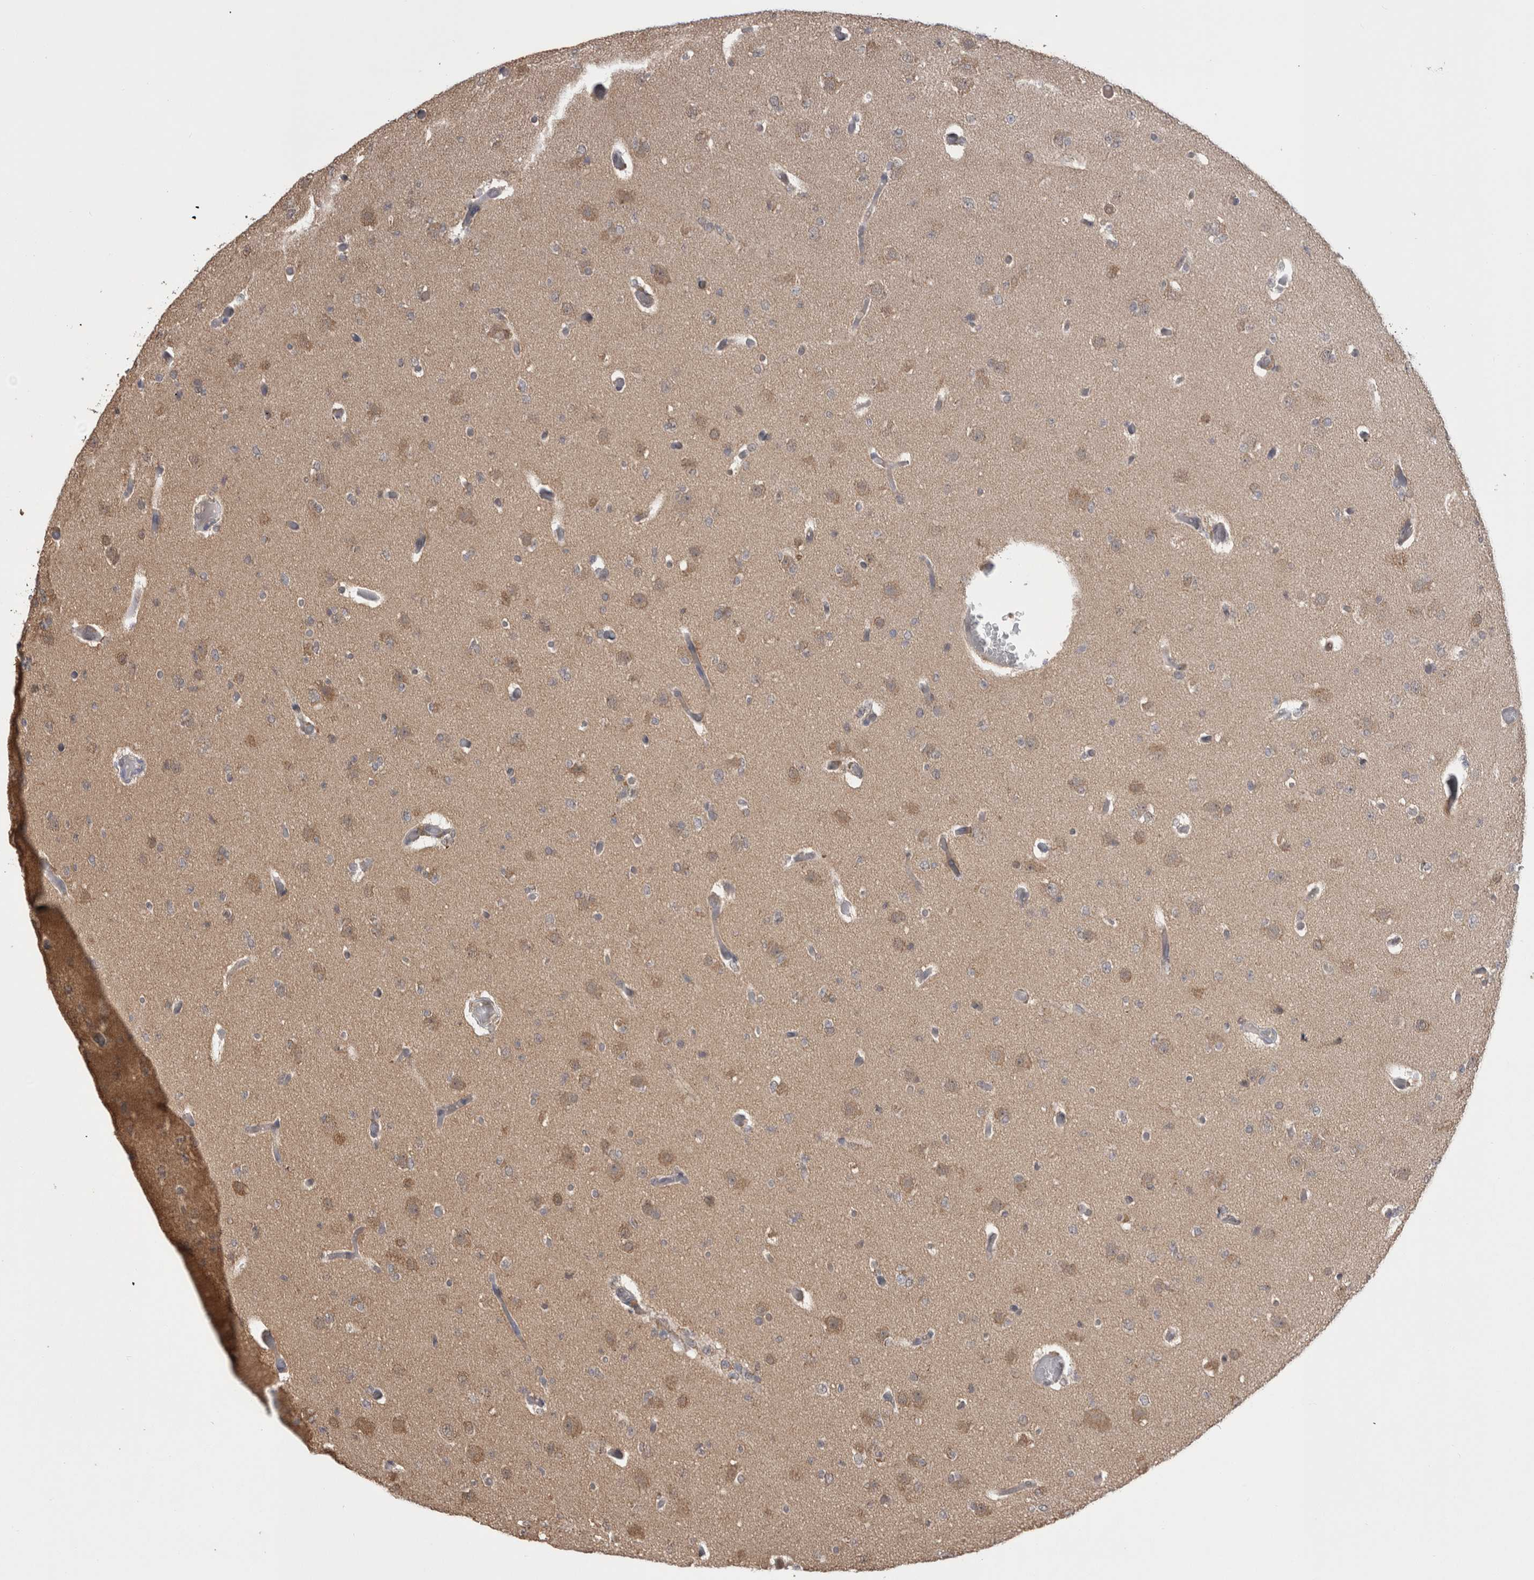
{"staining": {"intensity": "weak", "quantity": "<25%", "location": "cytoplasmic/membranous"}, "tissue": "glioma", "cell_type": "Tumor cells", "image_type": "cancer", "snomed": [{"axis": "morphology", "description": "Glioma, malignant, Low grade"}, {"axis": "topography", "description": "Brain"}], "caption": "Glioma stained for a protein using immunohistochemistry shows no positivity tumor cells.", "gene": "PREP", "patient": {"sex": "female", "age": 22}}